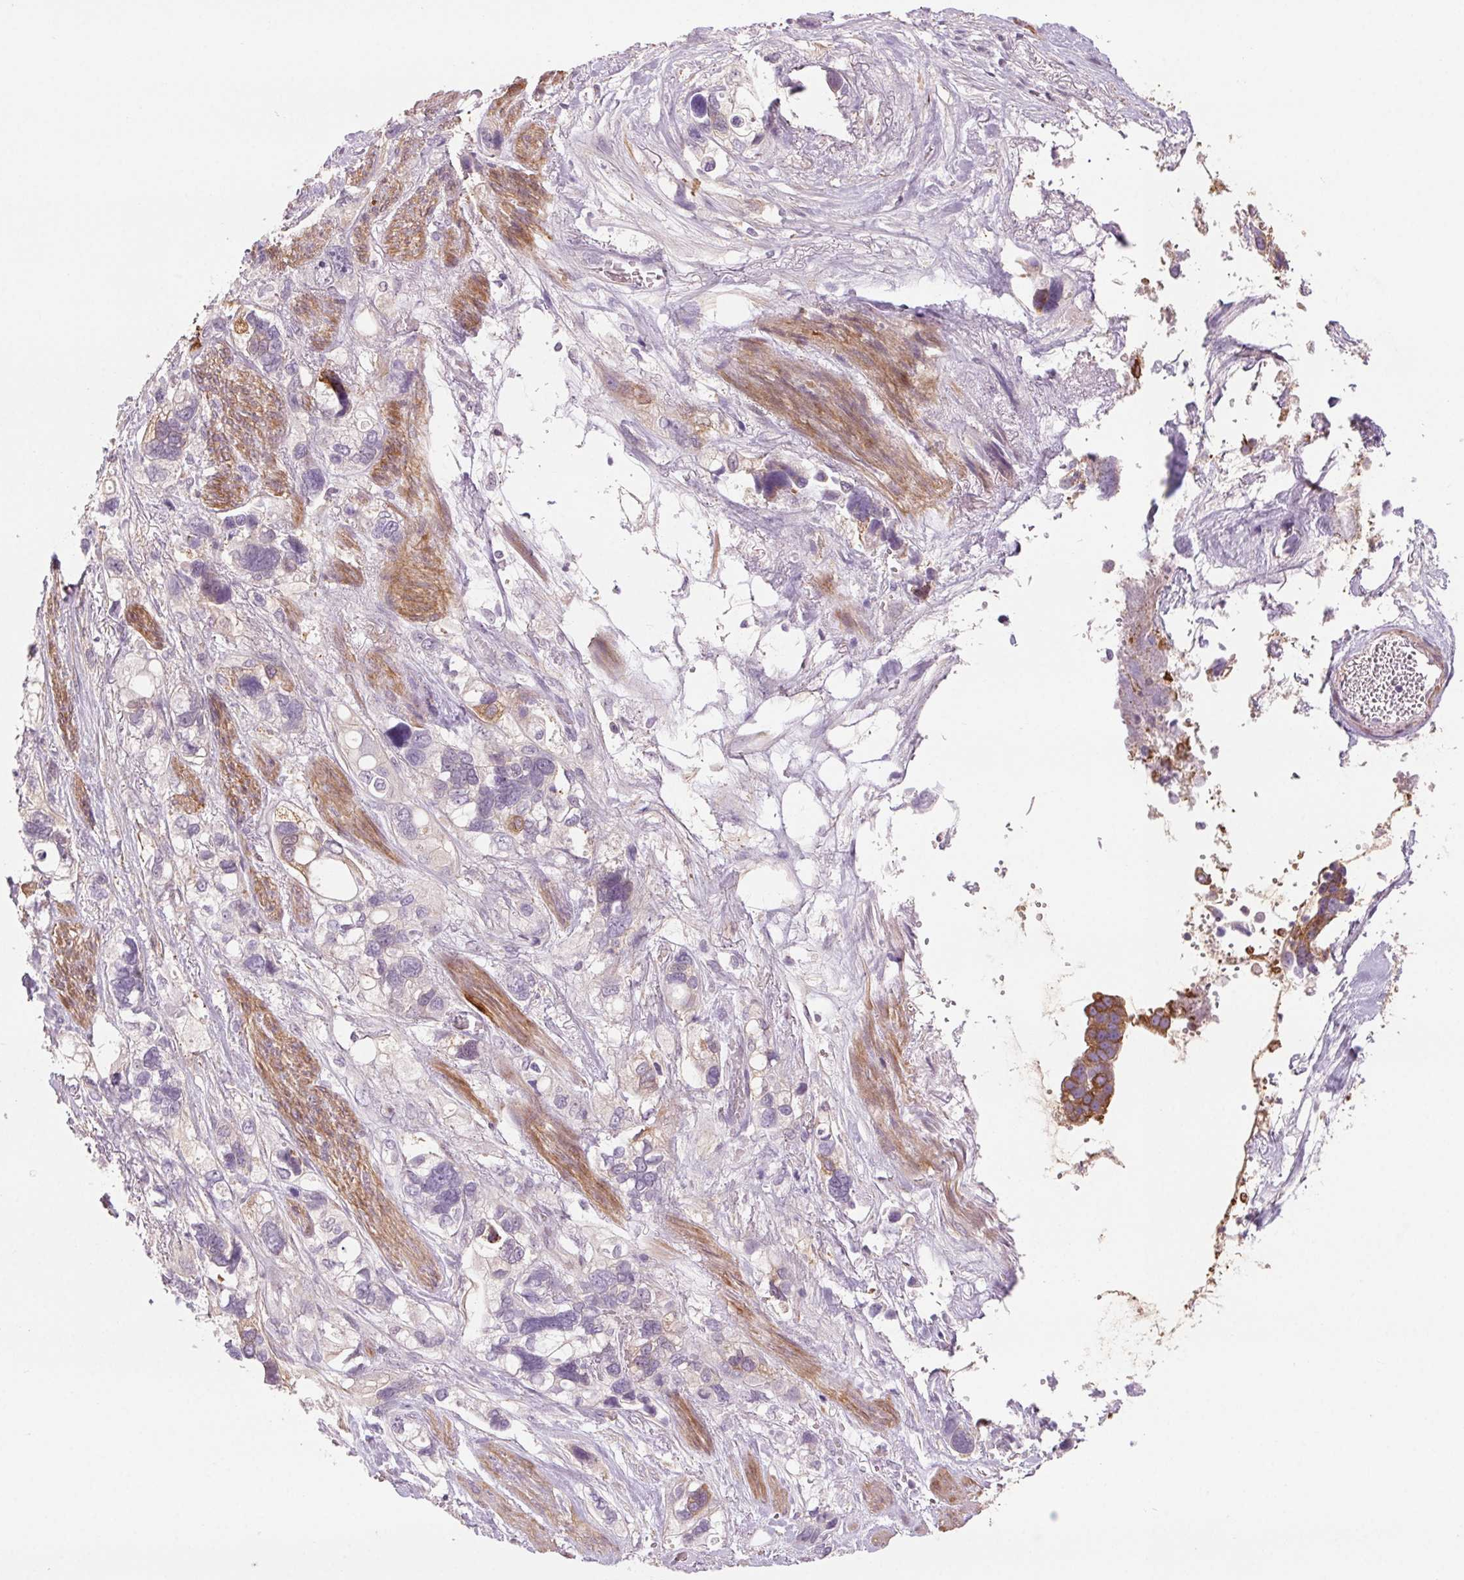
{"staining": {"intensity": "negative", "quantity": "none", "location": "none"}, "tissue": "stomach cancer", "cell_type": "Tumor cells", "image_type": "cancer", "snomed": [{"axis": "morphology", "description": "Adenocarcinoma, NOS"}, {"axis": "topography", "description": "Stomach, upper"}], "caption": "This is an immunohistochemistry micrograph of stomach cancer. There is no positivity in tumor cells.", "gene": "HHLA2", "patient": {"sex": "female", "age": 81}}